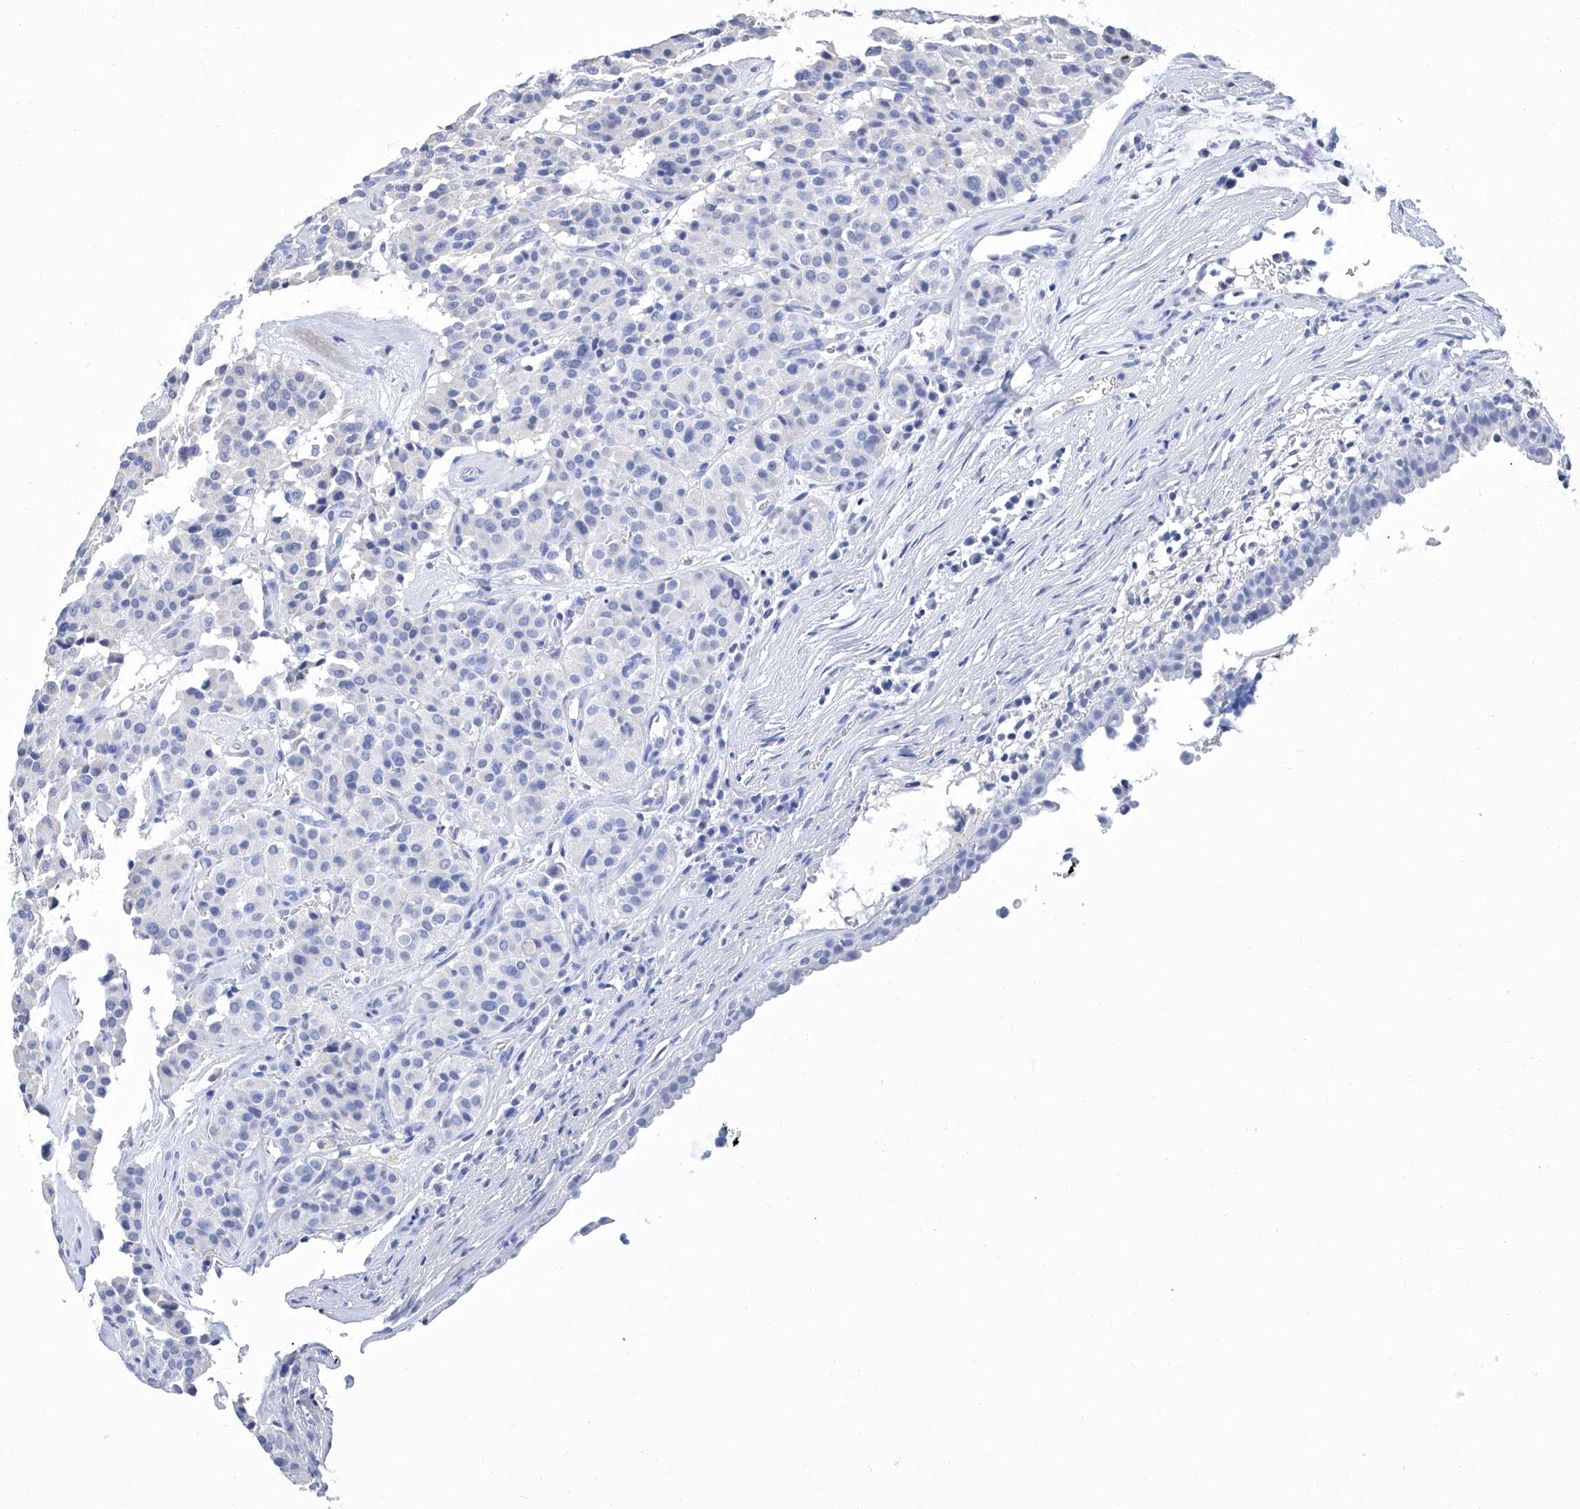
{"staining": {"intensity": "negative", "quantity": "none", "location": "none"}, "tissue": "carcinoid", "cell_type": "Tumor cells", "image_type": "cancer", "snomed": [{"axis": "morphology", "description": "Carcinoid, malignant, NOS"}, {"axis": "topography", "description": "Lung"}], "caption": "Image shows no protein positivity in tumor cells of carcinoid (malignant) tissue.", "gene": "GPT", "patient": {"sex": "male", "age": 30}}